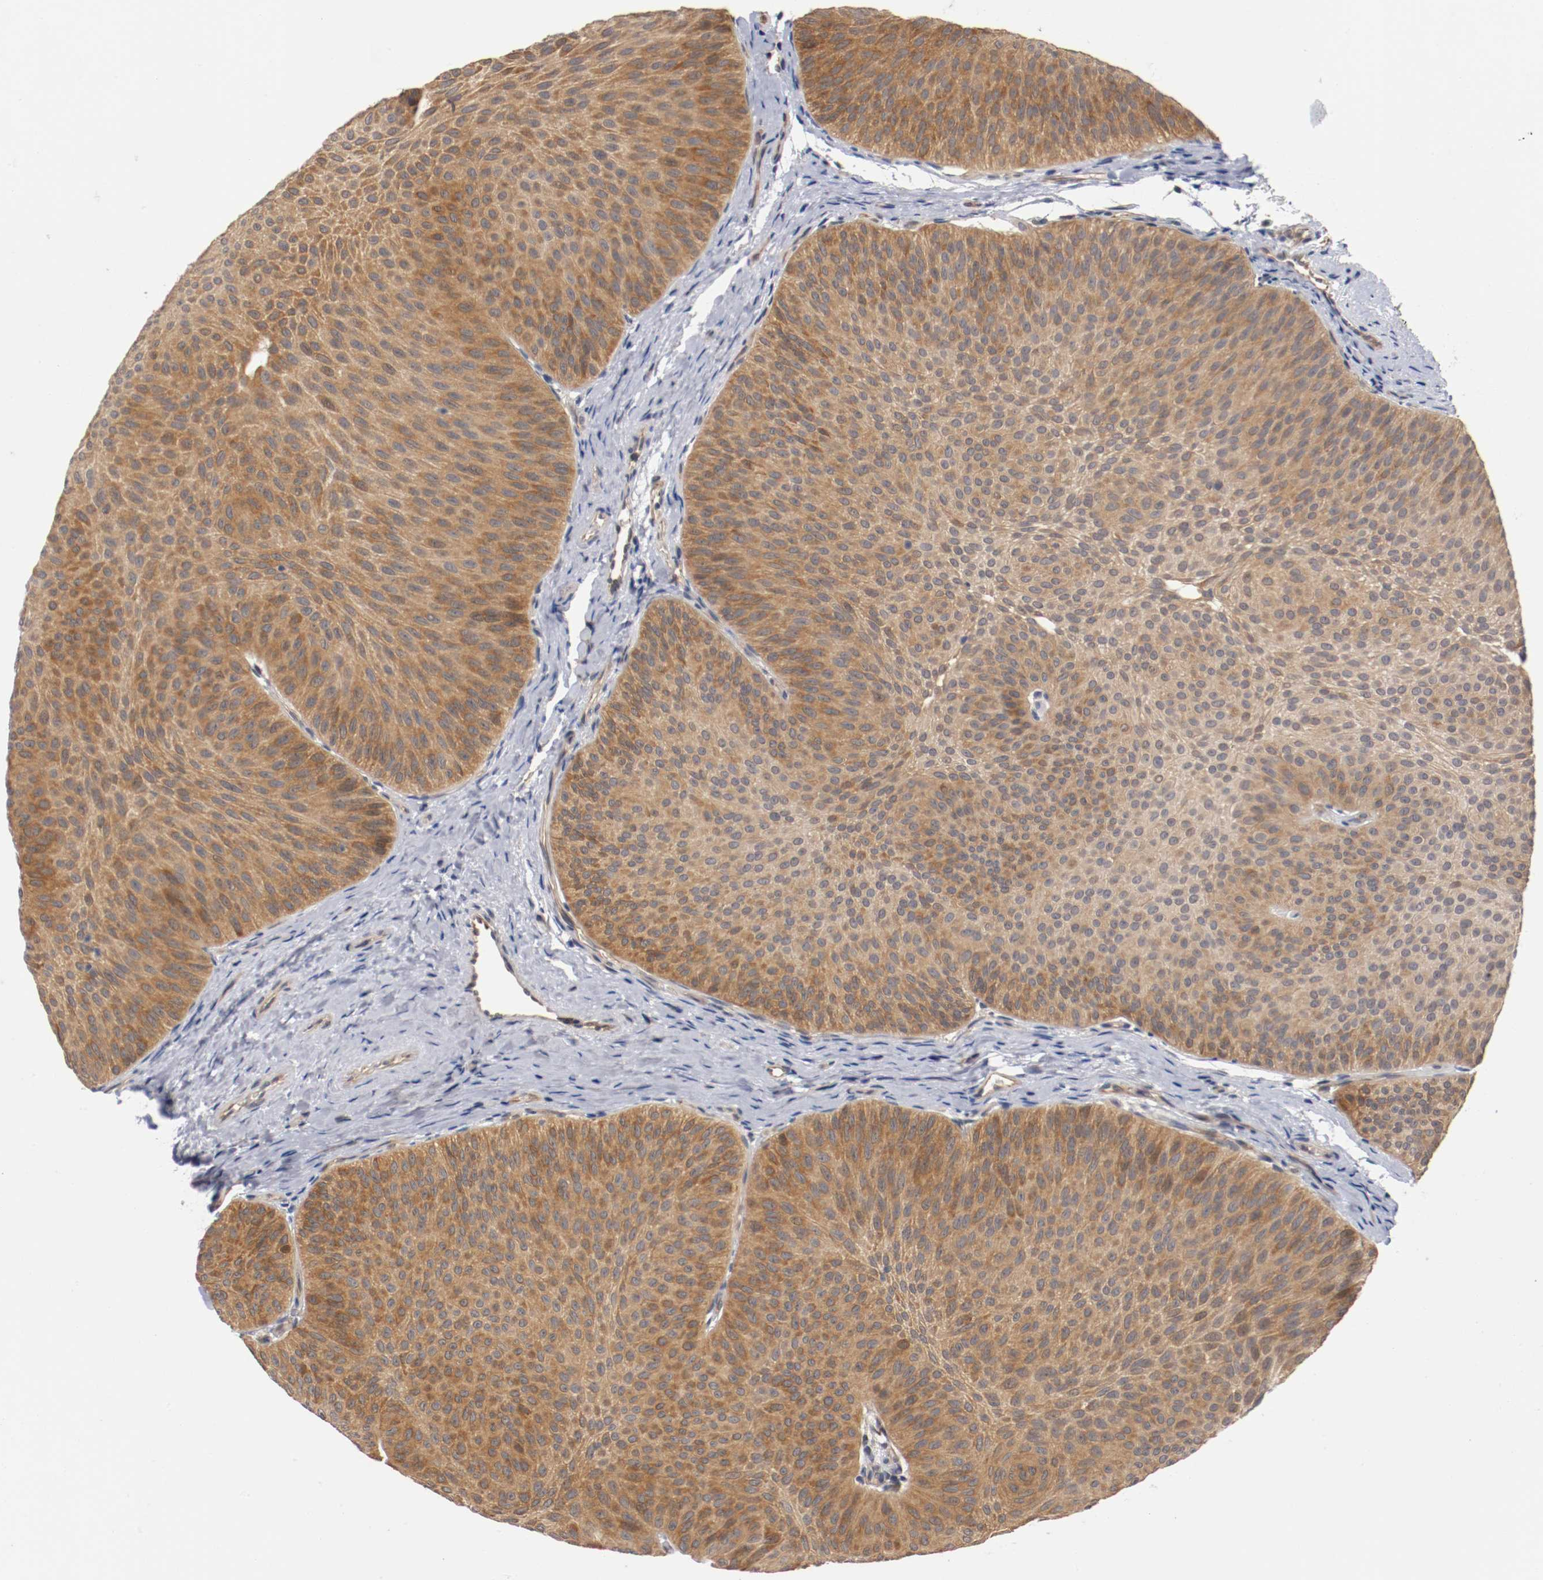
{"staining": {"intensity": "moderate", "quantity": ">75%", "location": "cytoplasmic/membranous"}, "tissue": "urothelial cancer", "cell_type": "Tumor cells", "image_type": "cancer", "snomed": [{"axis": "morphology", "description": "Urothelial carcinoma, Low grade"}, {"axis": "topography", "description": "Urinary bladder"}], "caption": "Urothelial cancer stained for a protein displays moderate cytoplasmic/membranous positivity in tumor cells.", "gene": "RBM23", "patient": {"sex": "female", "age": 60}}